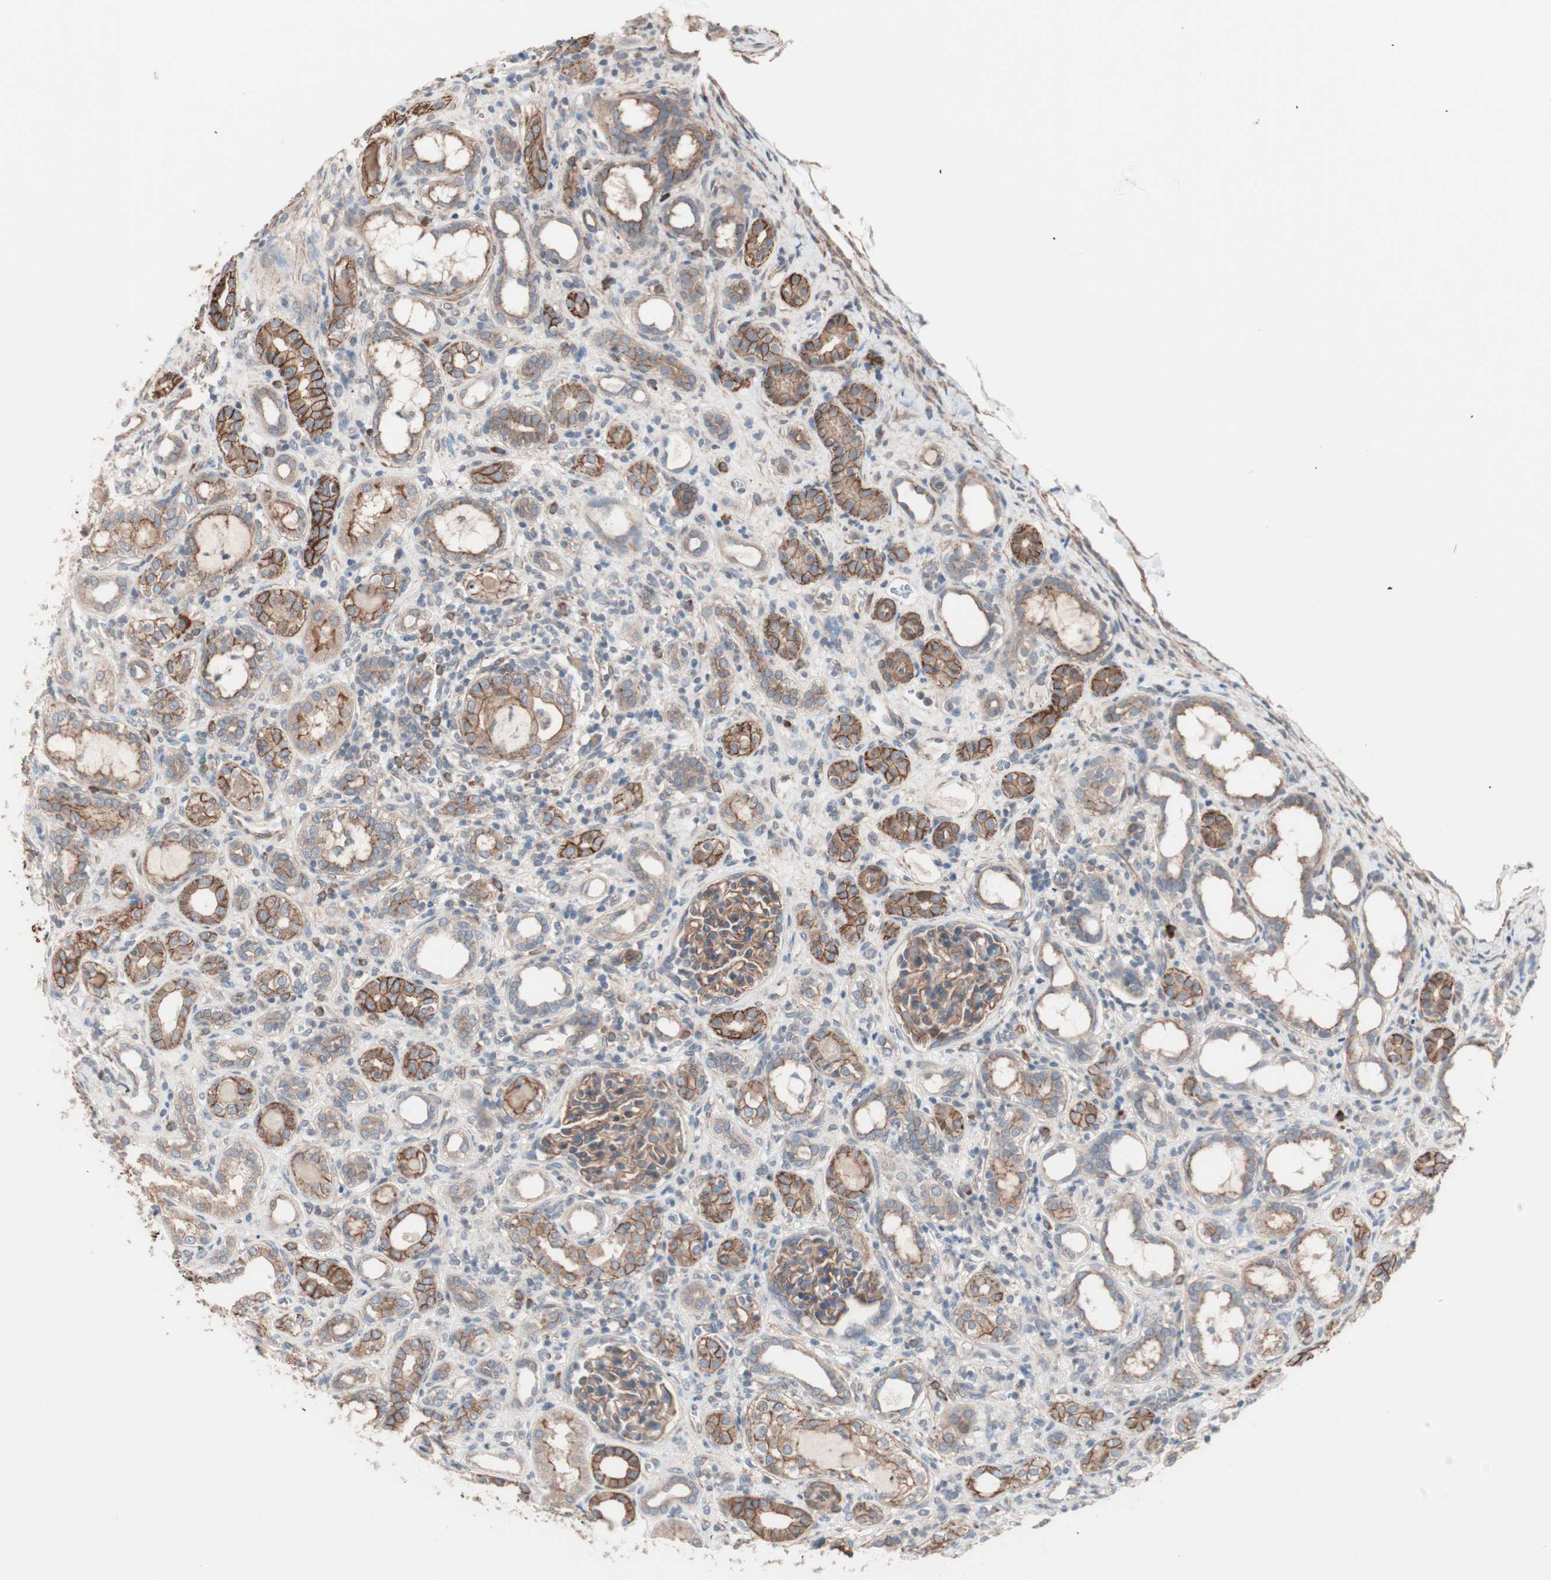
{"staining": {"intensity": "moderate", "quantity": ">75%", "location": "cytoplasmic/membranous"}, "tissue": "kidney", "cell_type": "Cells in glomeruli", "image_type": "normal", "snomed": [{"axis": "morphology", "description": "Normal tissue, NOS"}, {"axis": "topography", "description": "Kidney"}], "caption": "This photomicrograph demonstrates unremarkable kidney stained with IHC to label a protein in brown. The cytoplasmic/membranous of cells in glomeruli show moderate positivity for the protein. Nuclei are counter-stained blue.", "gene": "ALG5", "patient": {"sex": "male", "age": 7}}